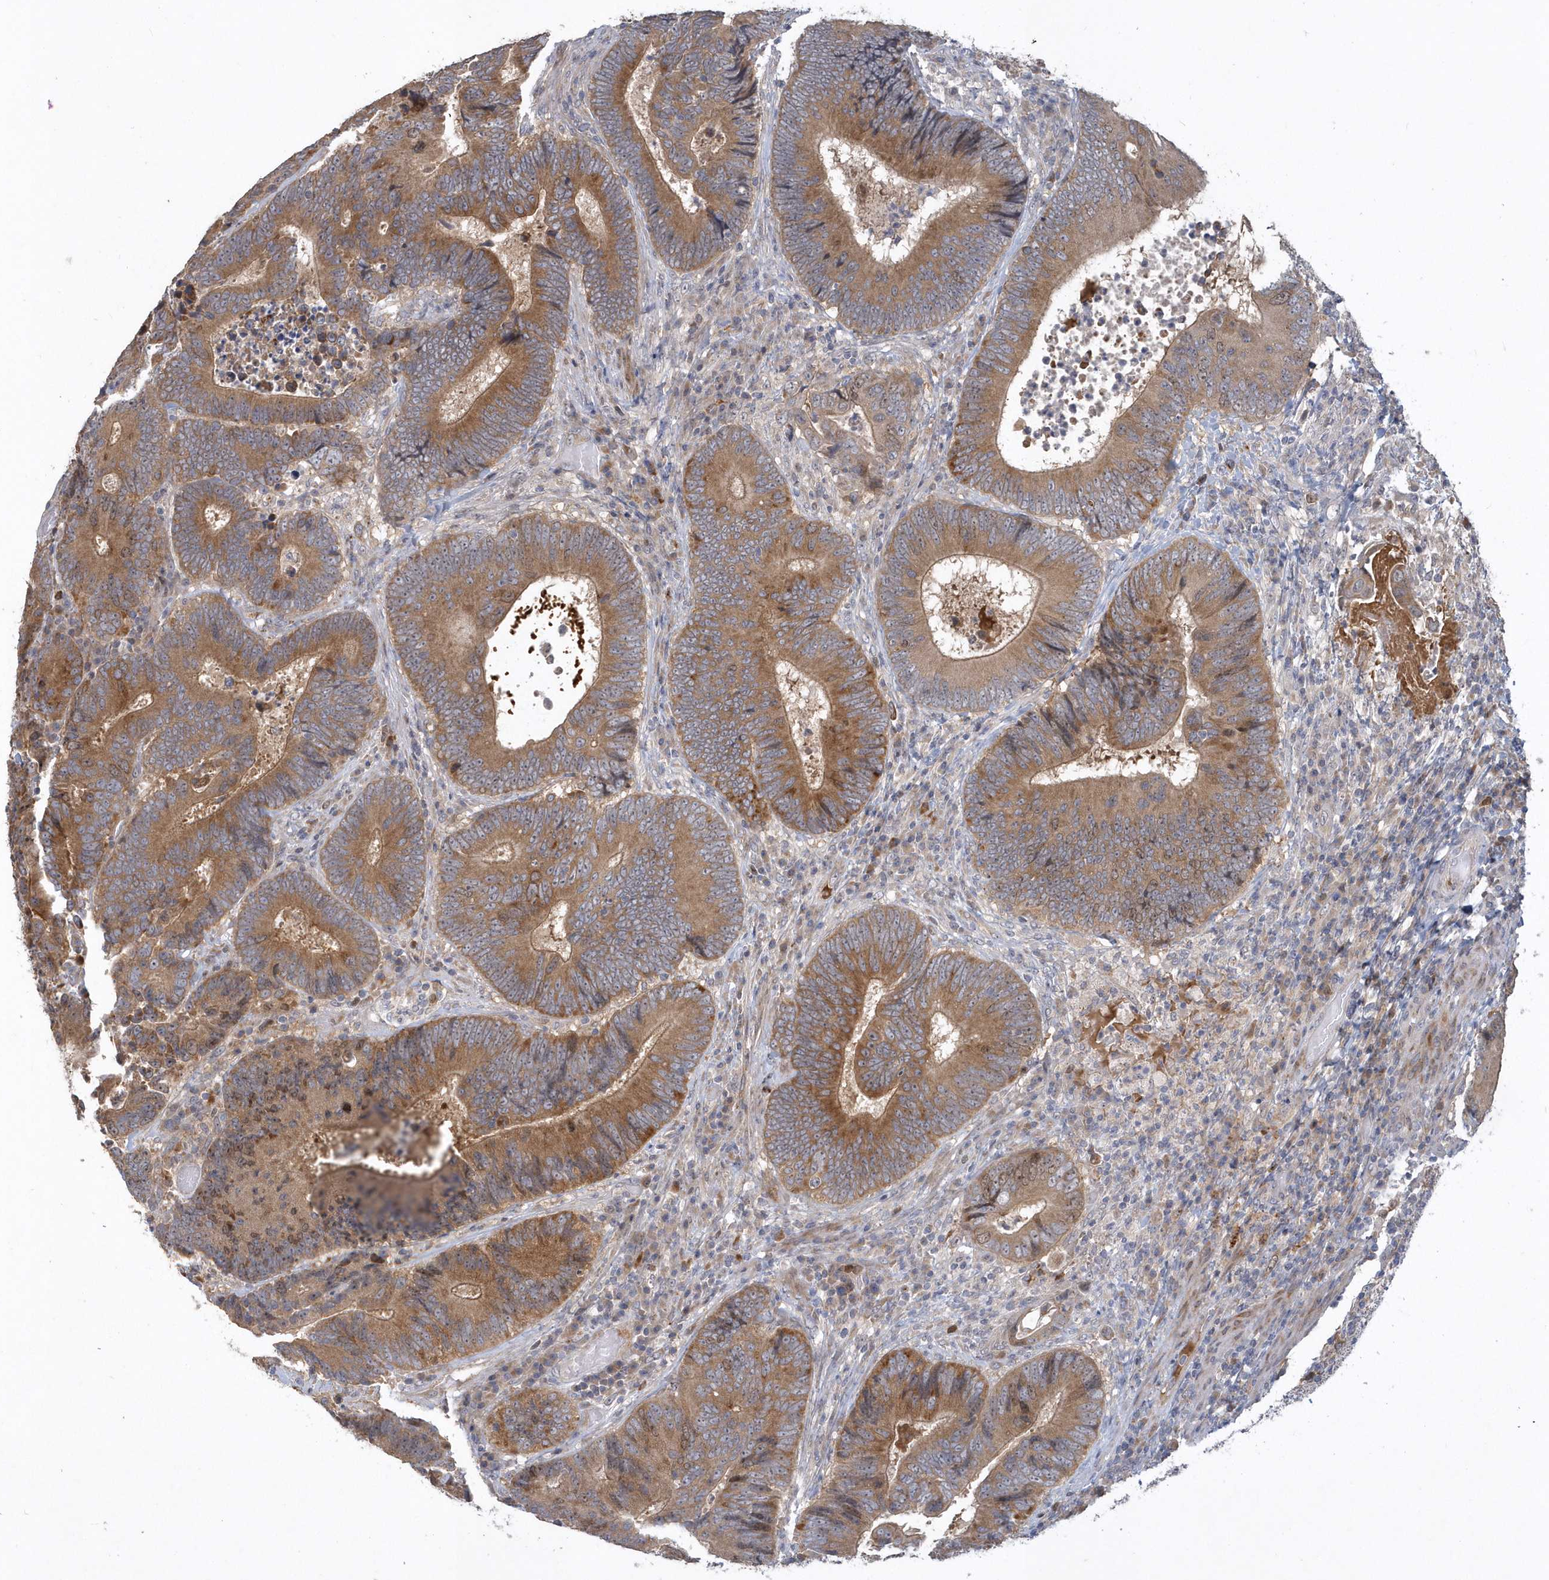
{"staining": {"intensity": "strong", "quantity": ">75%", "location": "cytoplasmic/membranous"}, "tissue": "colorectal cancer", "cell_type": "Tumor cells", "image_type": "cancer", "snomed": [{"axis": "morphology", "description": "Adenocarcinoma, NOS"}, {"axis": "topography", "description": "Colon"}], "caption": "Tumor cells exhibit strong cytoplasmic/membranous expression in approximately >75% of cells in adenocarcinoma (colorectal).", "gene": "TRAIP", "patient": {"sex": "female", "age": 78}}